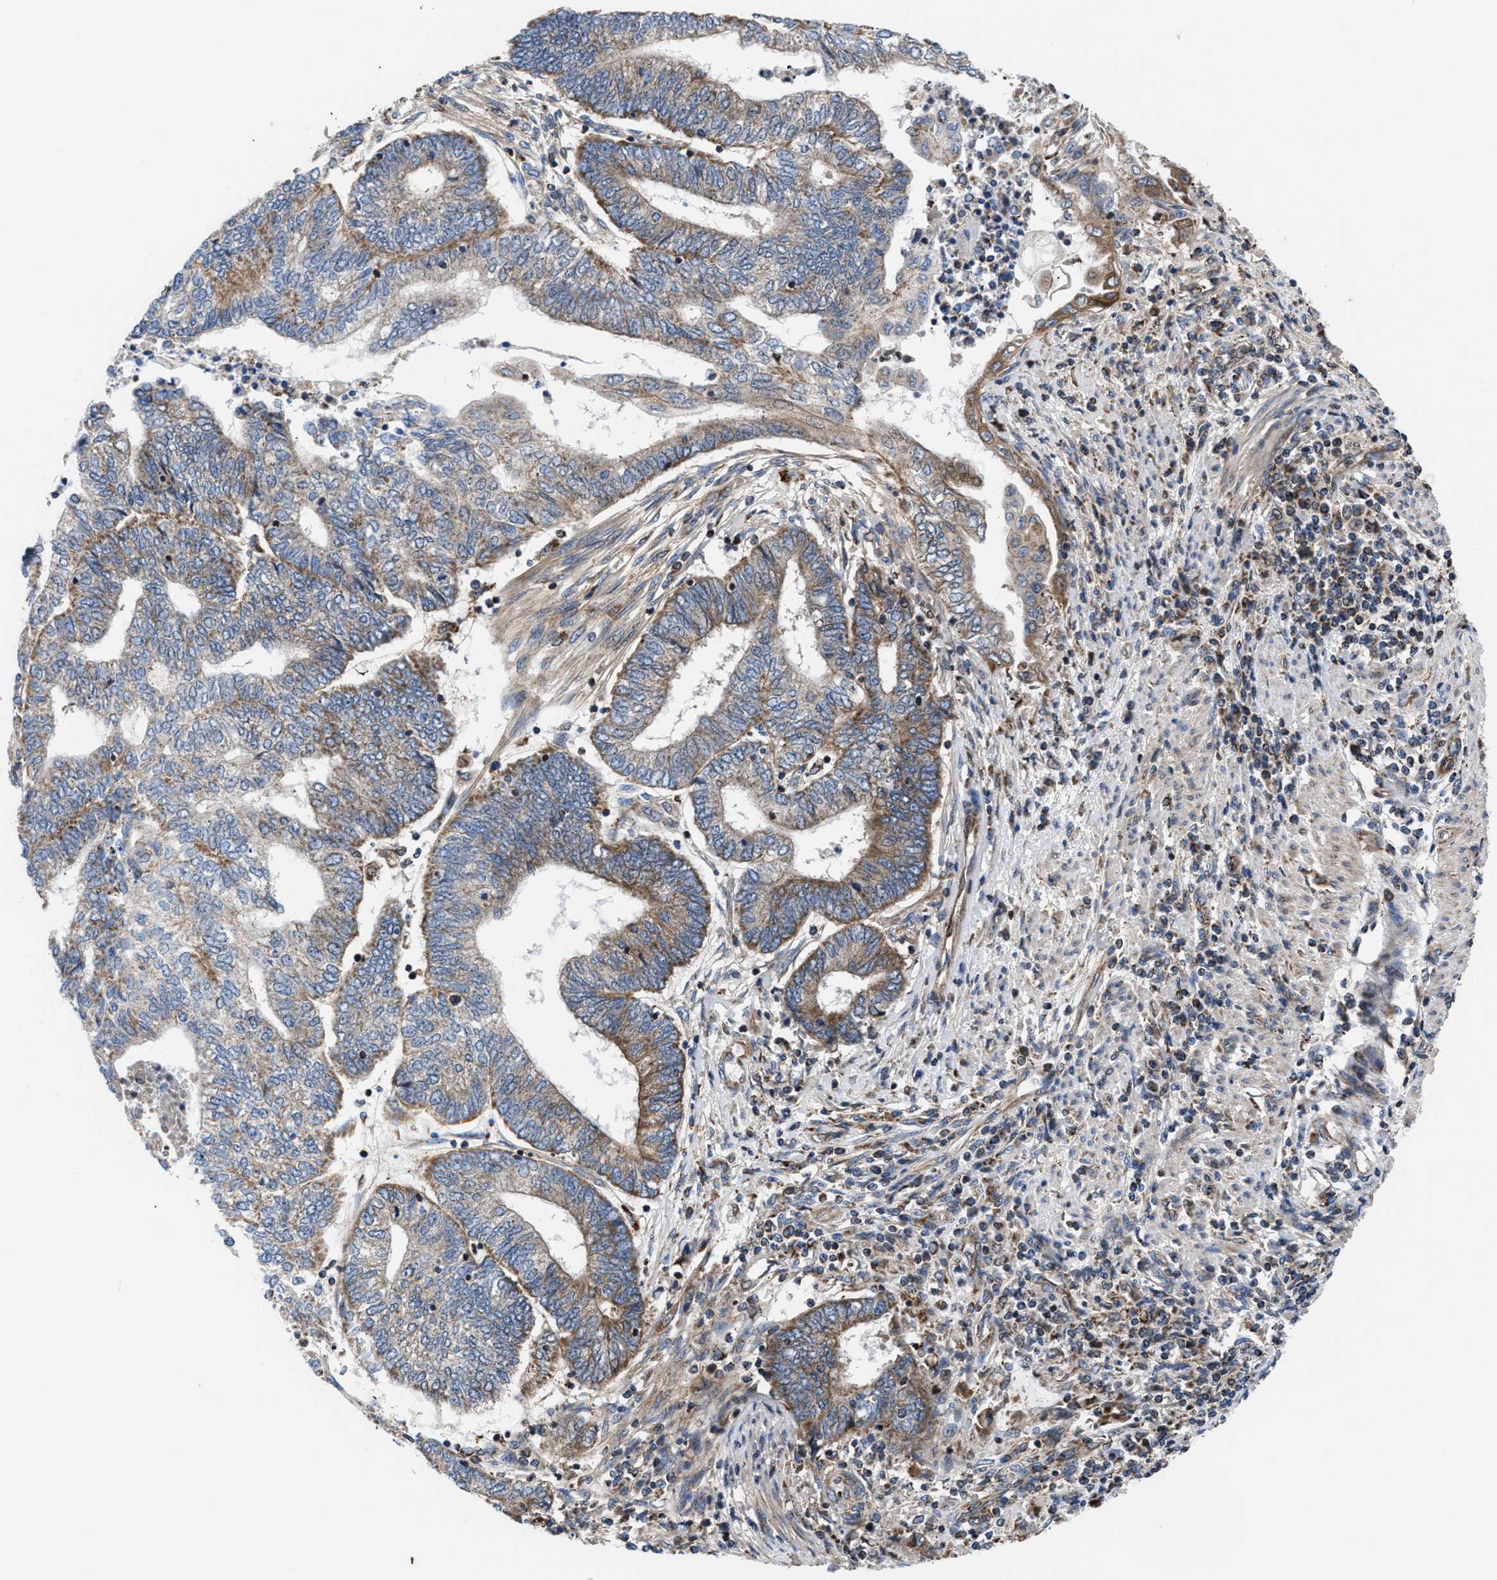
{"staining": {"intensity": "moderate", "quantity": "25%-75%", "location": "cytoplasmic/membranous"}, "tissue": "endometrial cancer", "cell_type": "Tumor cells", "image_type": "cancer", "snomed": [{"axis": "morphology", "description": "Adenocarcinoma, NOS"}, {"axis": "topography", "description": "Uterus"}, {"axis": "topography", "description": "Endometrium"}], "caption": "Human endometrial adenocarcinoma stained for a protein (brown) exhibits moderate cytoplasmic/membranous positive positivity in approximately 25%-75% of tumor cells.", "gene": "PRR15L", "patient": {"sex": "female", "age": 70}}